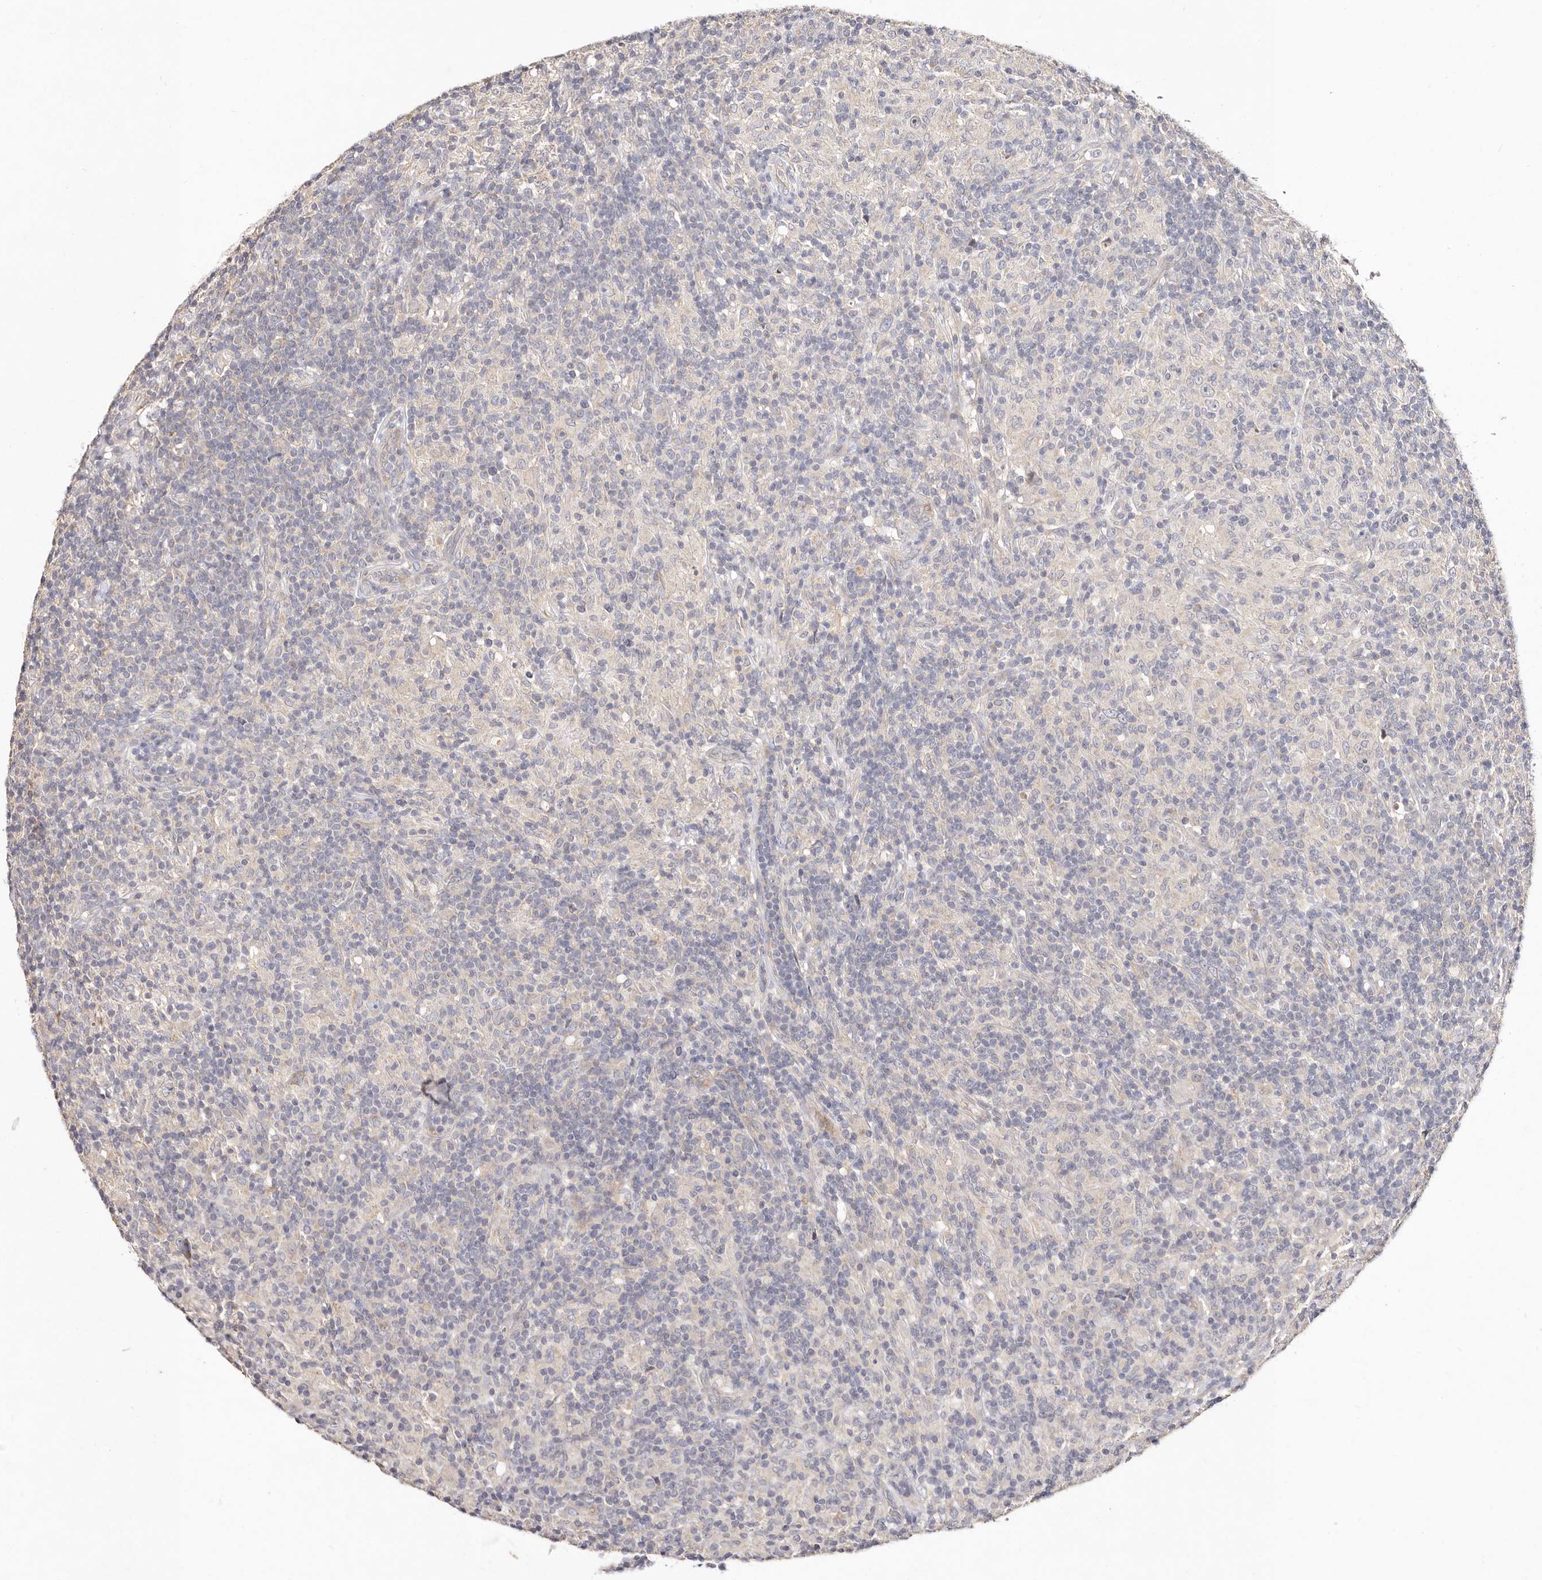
{"staining": {"intensity": "negative", "quantity": "none", "location": "none"}, "tissue": "lymphoma", "cell_type": "Tumor cells", "image_type": "cancer", "snomed": [{"axis": "morphology", "description": "Hodgkin's disease, NOS"}, {"axis": "topography", "description": "Lymph node"}], "caption": "The immunohistochemistry photomicrograph has no significant staining in tumor cells of lymphoma tissue.", "gene": "VIPAS39", "patient": {"sex": "male", "age": 70}}